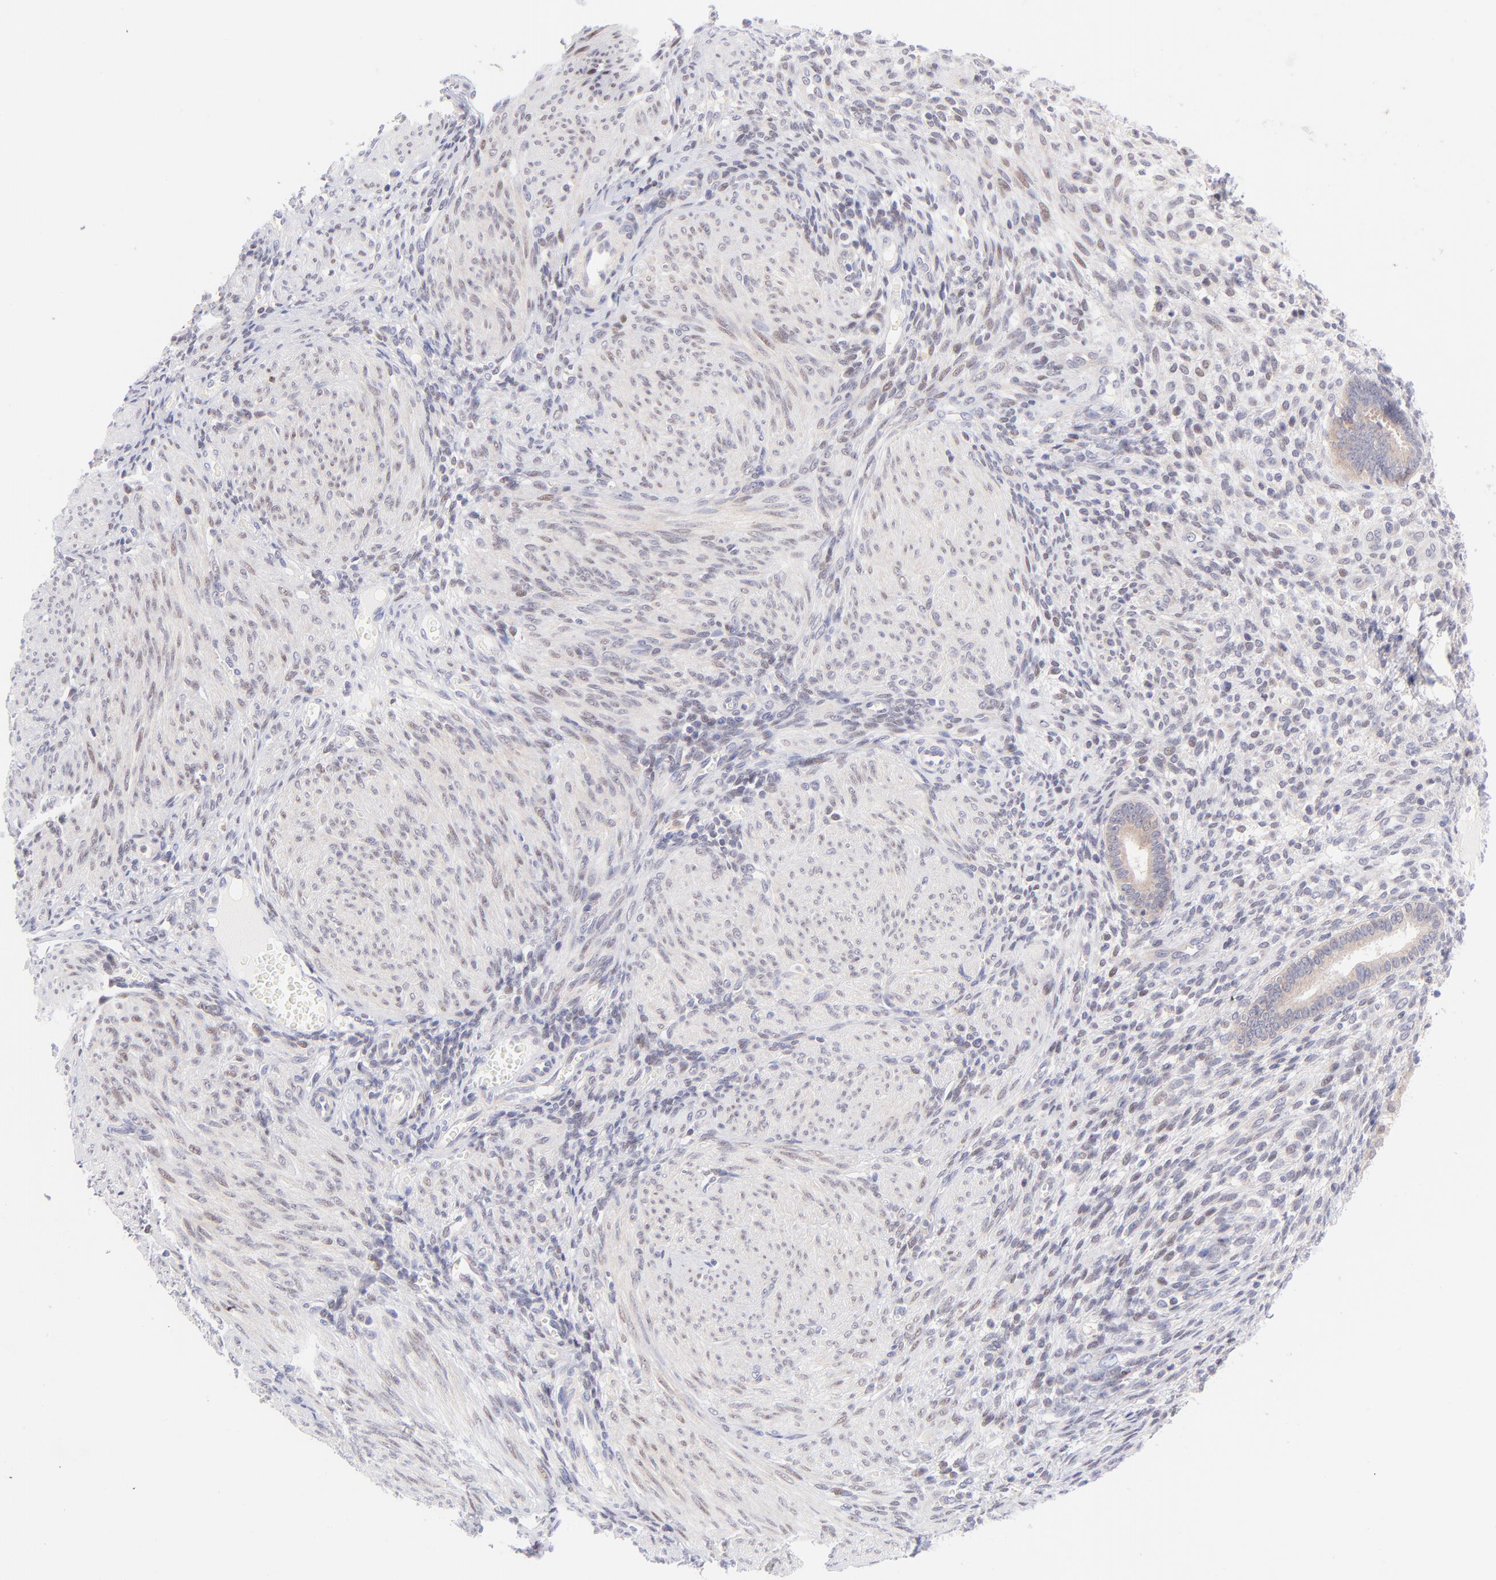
{"staining": {"intensity": "negative", "quantity": "none", "location": "none"}, "tissue": "endometrium", "cell_type": "Cells in endometrial stroma", "image_type": "normal", "snomed": [{"axis": "morphology", "description": "Normal tissue, NOS"}, {"axis": "topography", "description": "Endometrium"}], "caption": "Immunohistochemistry photomicrograph of normal endometrium: endometrium stained with DAB (3,3'-diaminobenzidine) reveals no significant protein positivity in cells in endometrial stroma. (DAB immunohistochemistry with hematoxylin counter stain).", "gene": "PBDC1", "patient": {"sex": "female", "age": 72}}